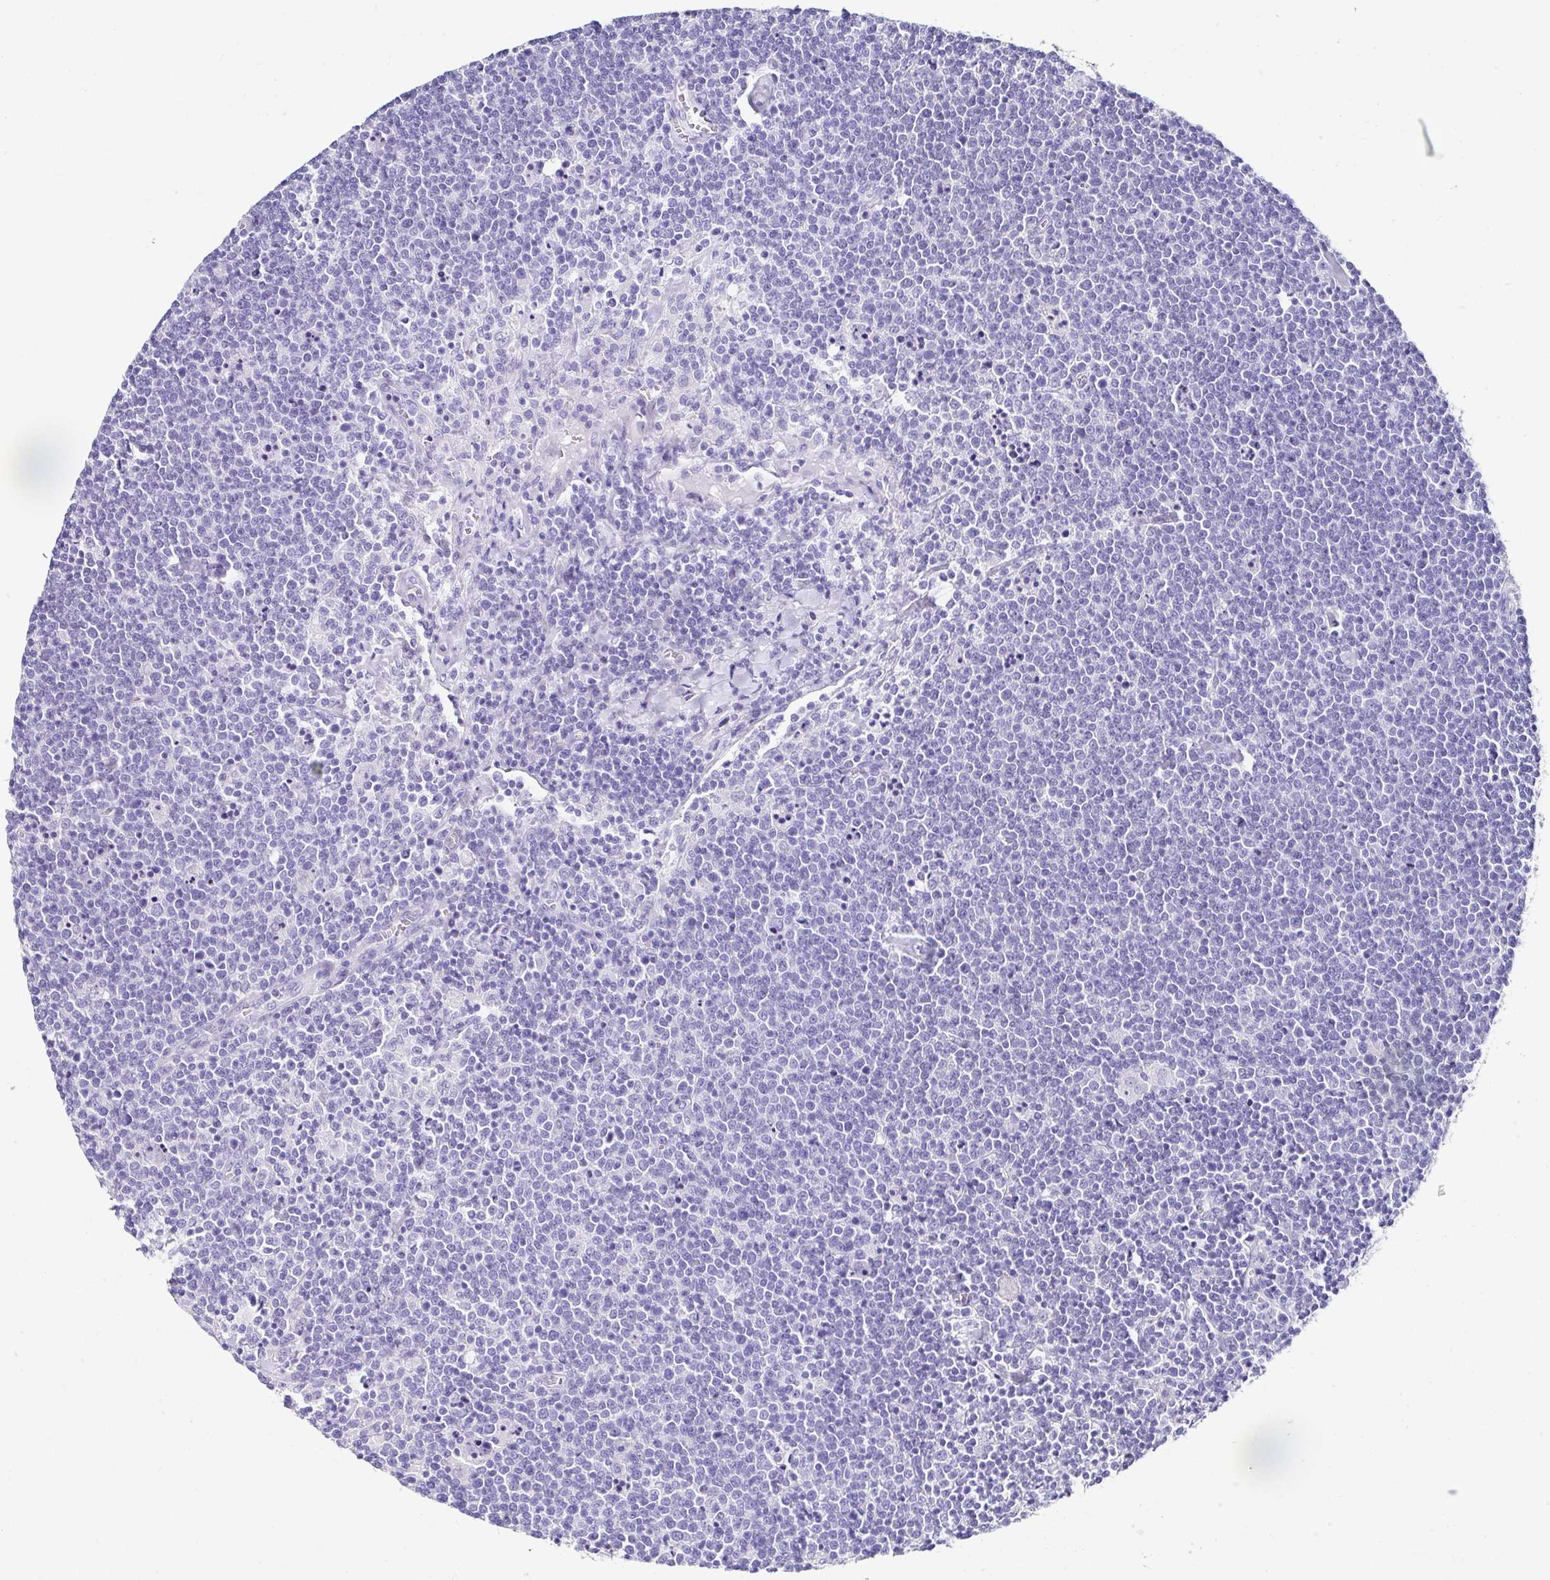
{"staining": {"intensity": "negative", "quantity": "none", "location": "none"}, "tissue": "lymphoma", "cell_type": "Tumor cells", "image_type": "cancer", "snomed": [{"axis": "morphology", "description": "Malignant lymphoma, non-Hodgkin's type, High grade"}, {"axis": "topography", "description": "Lymph node"}], "caption": "High magnification brightfield microscopy of malignant lymphoma, non-Hodgkin's type (high-grade) stained with DAB (brown) and counterstained with hematoxylin (blue): tumor cells show no significant positivity.", "gene": "TNNT2", "patient": {"sex": "male", "age": 61}}